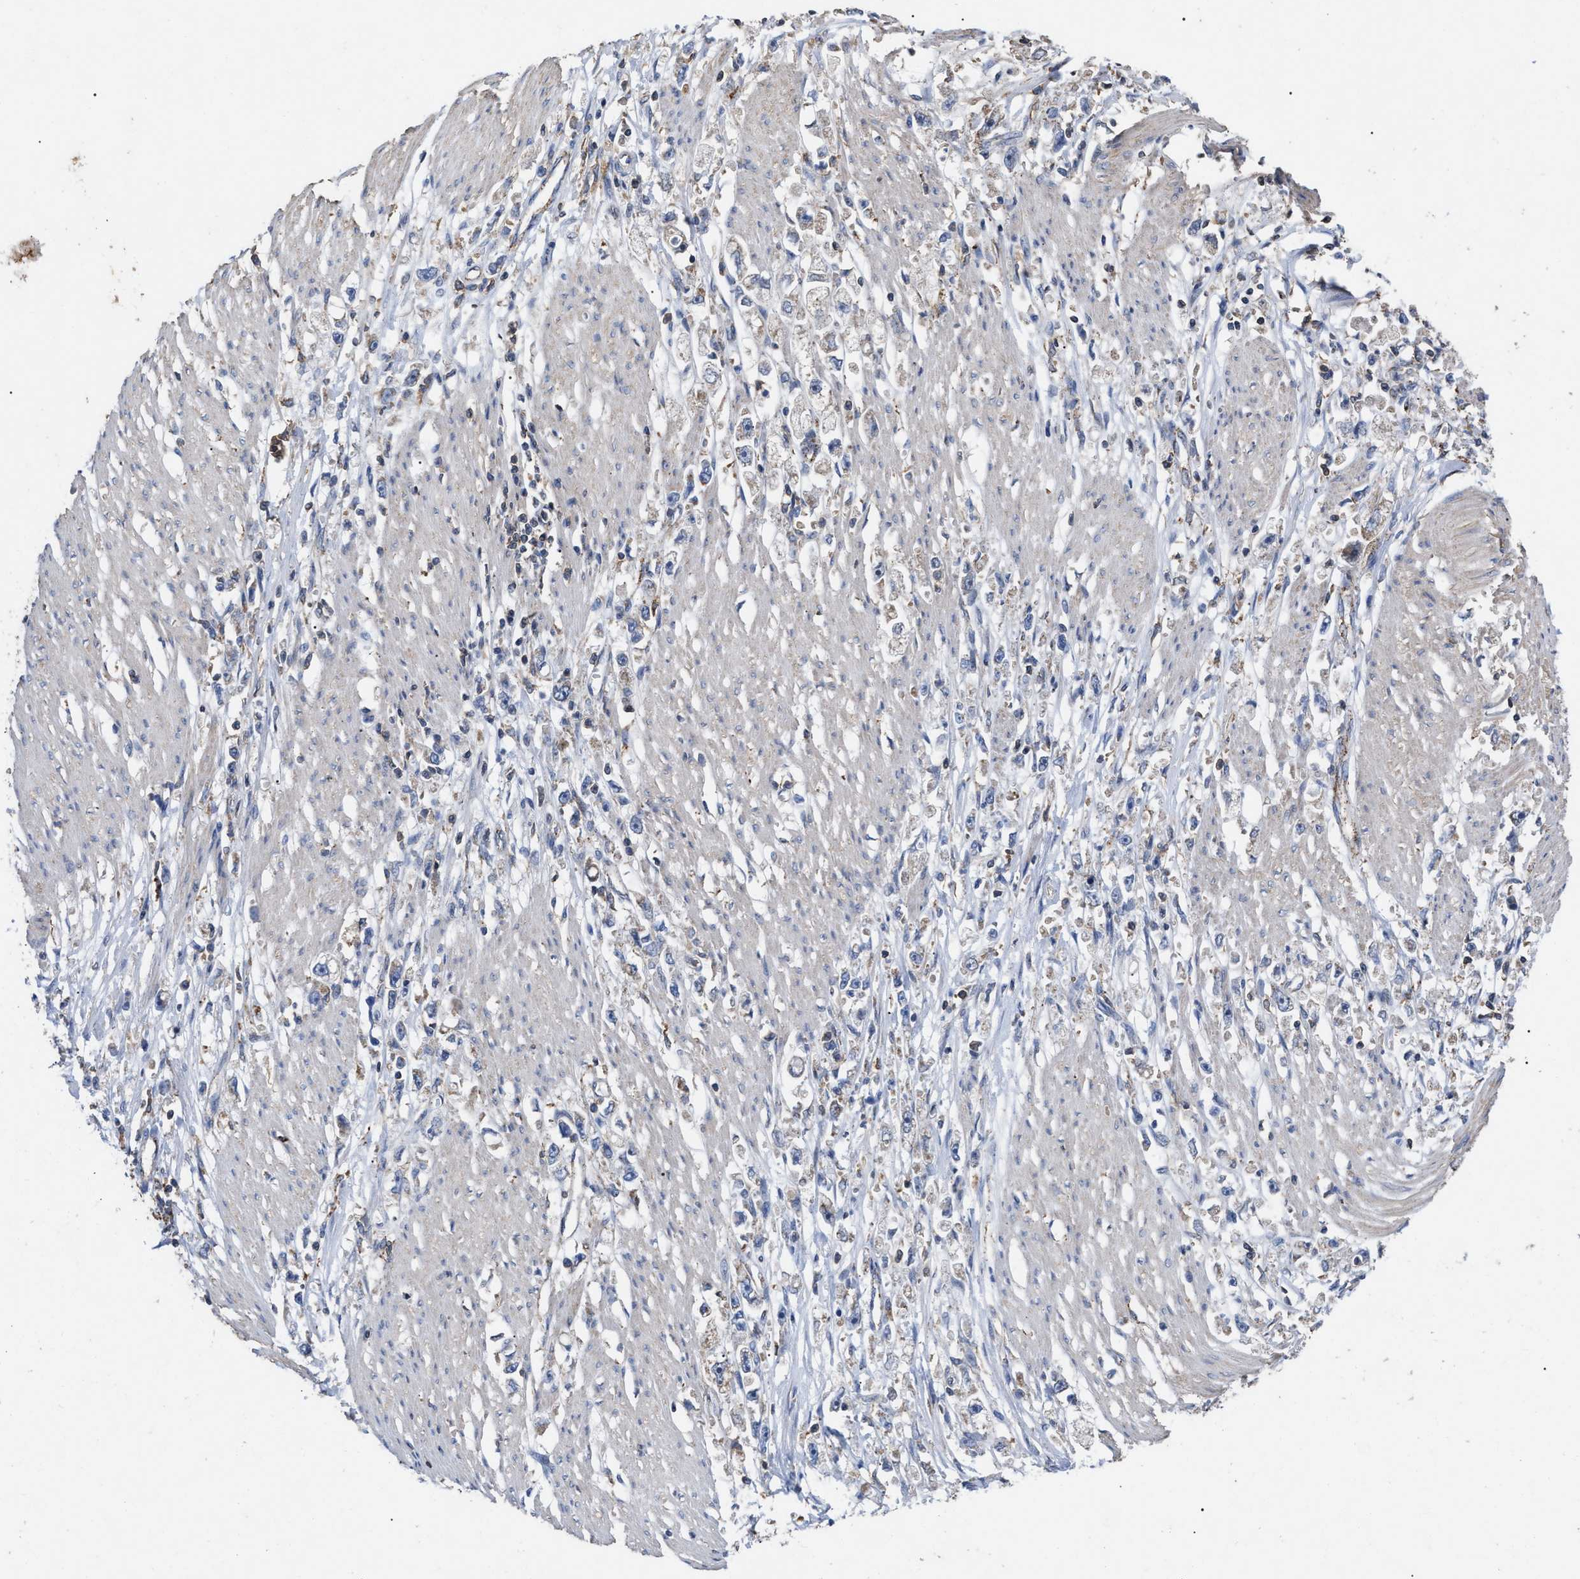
{"staining": {"intensity": "negative", "quantity": "none", "location": "none"}, "tissue": "stomach cancer", "cell_type": "Tumor cells", "image_type": "cancer", "snomed": [{"axis": "morphology", "description": "Adenocarcinoma, NOS"}, {"axis": "topography", "description": "Stomach"}], "caption": "Immunohistochemistry of adenocarcinoma (stomach) displays no positivity in tumor cells. Nuclei are stained in blue.", "gene": "FAM171A2", "patient": {"sex": "female", "age": 59}}